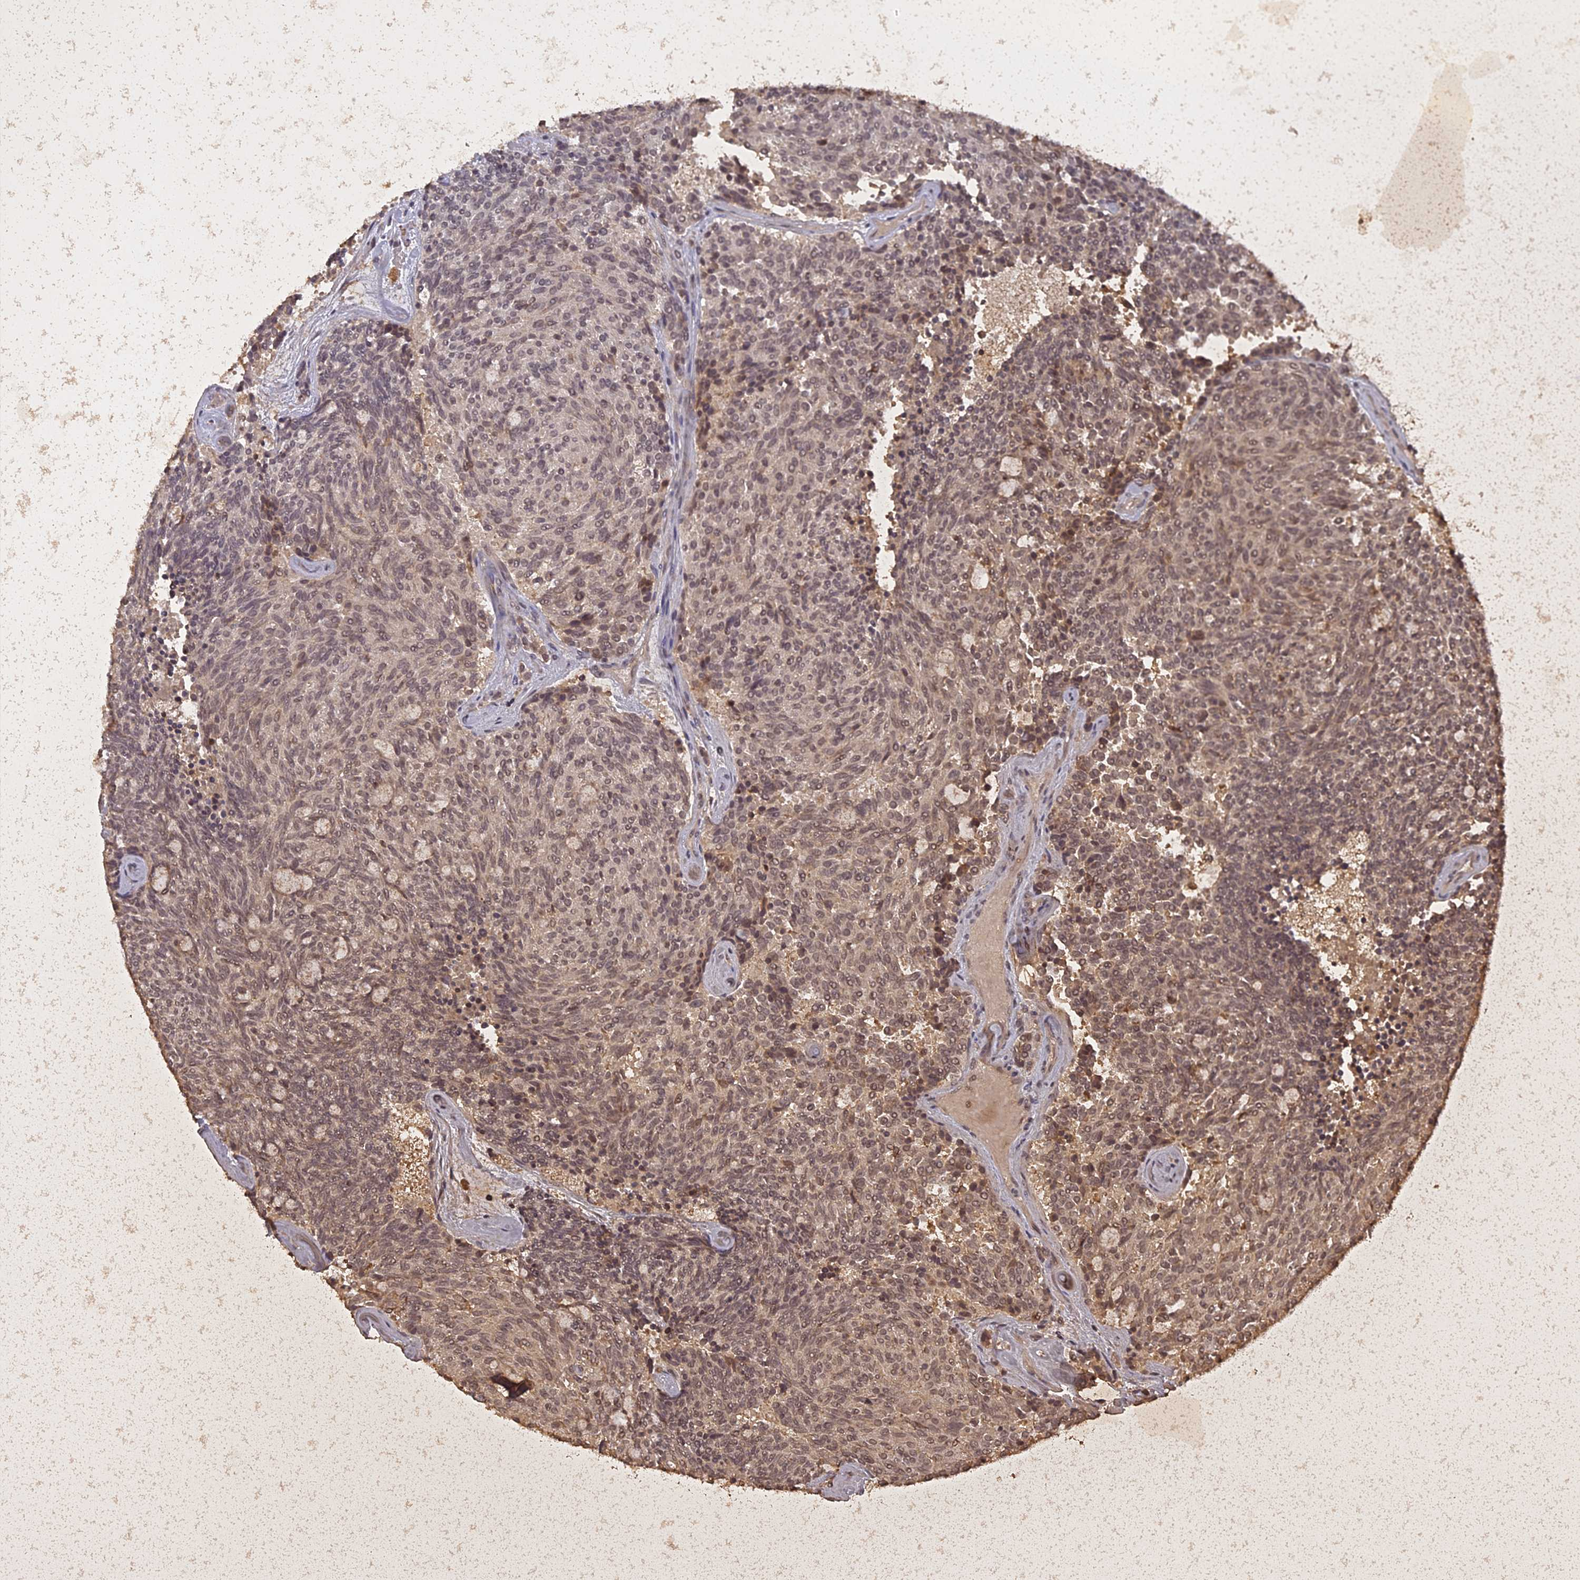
{"staining": {"intensity": "moderate", "quantity": ">75%", "location": "cytoplasmic/membranous,nuclear"}, "tissue": "carcinoid", "cell_type": "Tumor cells", "image_type": "cancer", "snomed": [{"axis": "morphology", "description": "Carcinoid, malignant, NOS"}, {"axis": "topography", "description": "Pancreas"}], "caption": "High-magnification brightfield microscopy of carcinoid stained with DAB (brown) and counterstained with hematoxylin (blue). tumor cells exhibit moderate cytoplasmic/membranous and nuclear expression is appreciated in approximately>75% of cells.", "gene": "LIN37", "patient": {"sex": "female", "age": 54}}